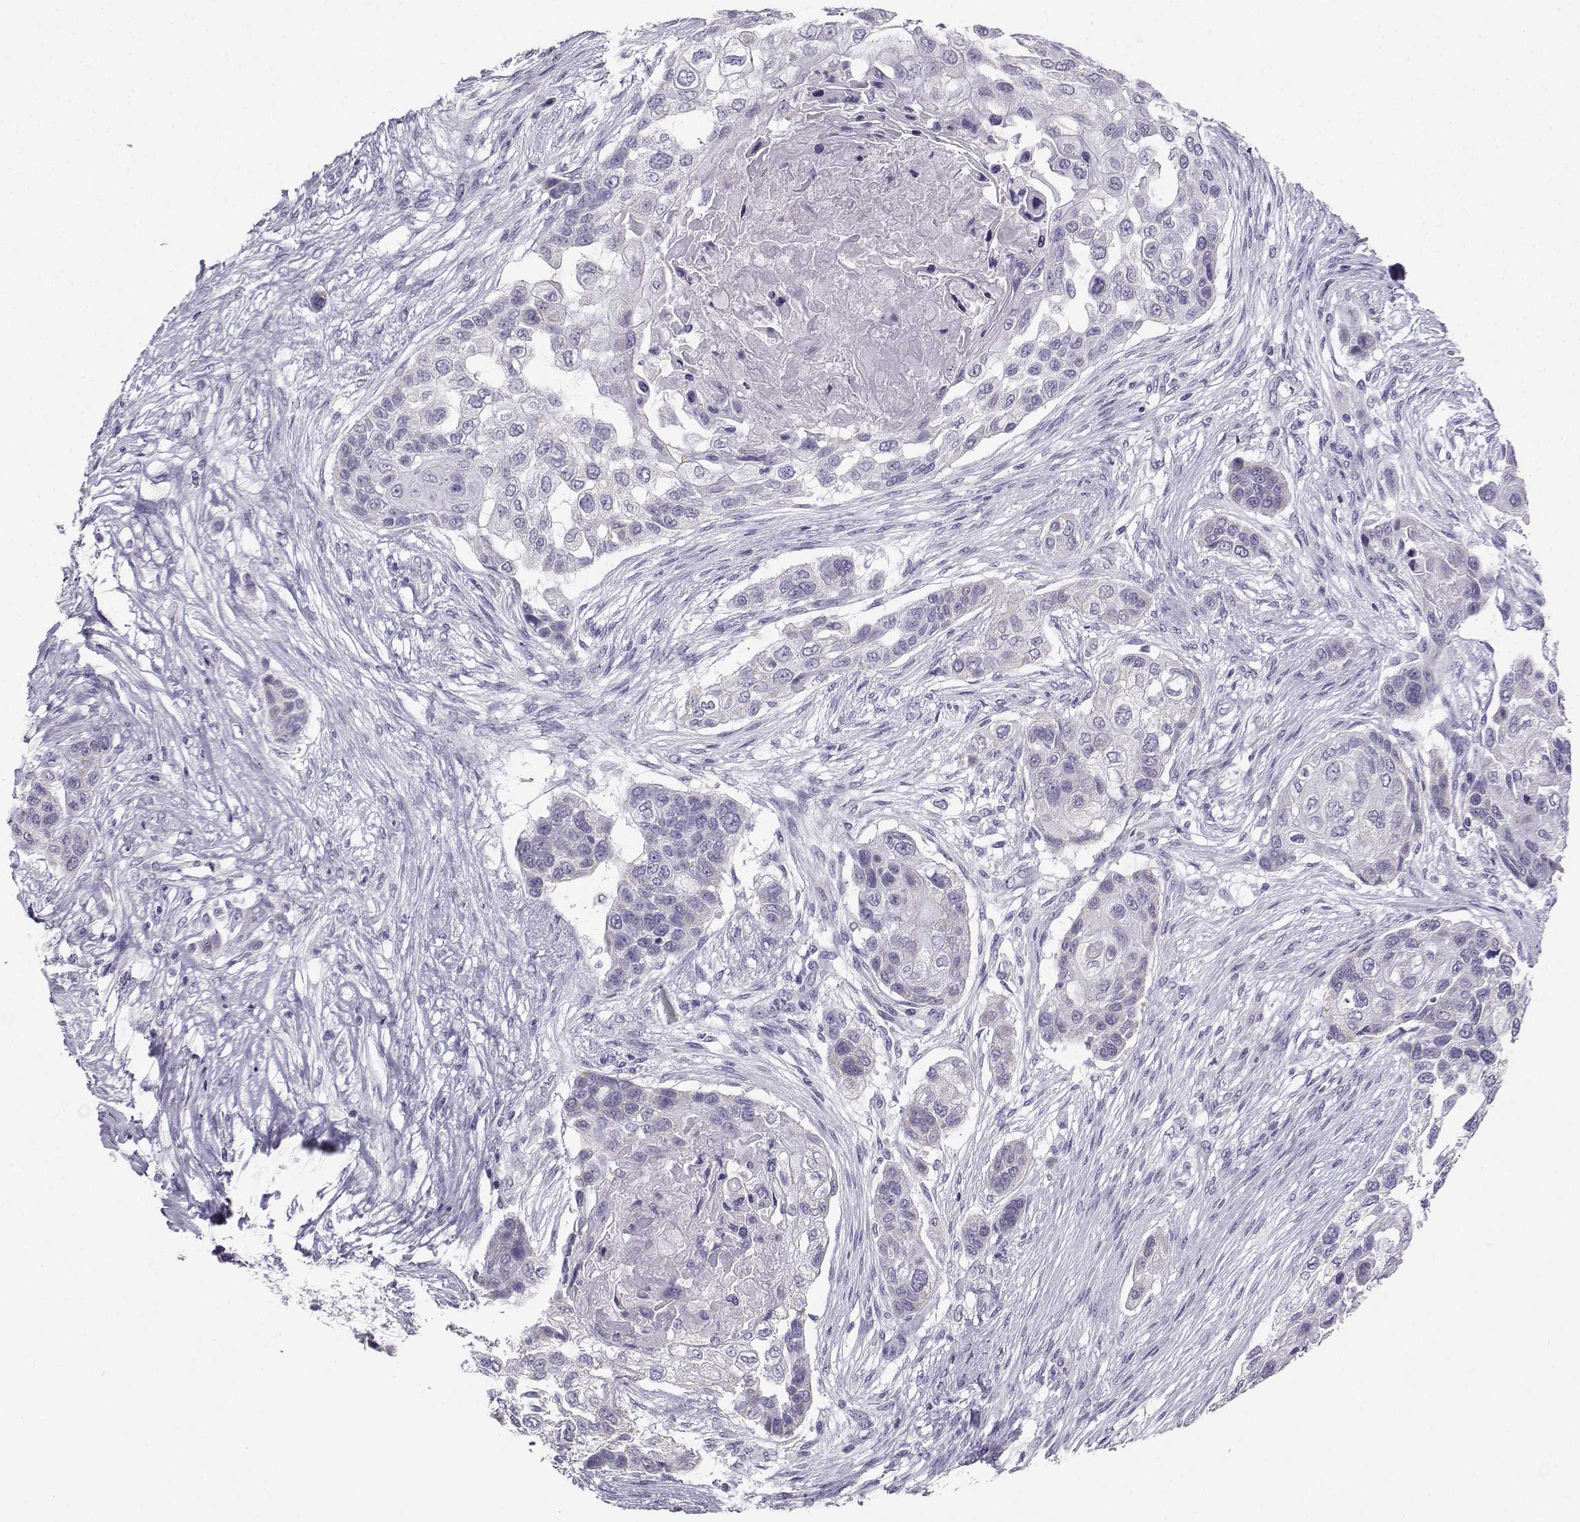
{"staining": {"intensity": "negative", "quantity": "none", "location": "none"}, "tissue": "lung cancer", "cell_type": "Tumor cells", "image_type": "cancer", "snomed": [{"axis": "morphology", "description": "Squamous cell carcinoma, NOS"}, {"axis": "topography", "description": "Lung"}], "caption": "Immunohistochemical staining of lung cancer exhibits no significant expression in tumor cells. (DAB (3,3'-diaminobenzidine) immunohistochemistry, high magnification).", "gene": "AVP", "patient": {"sex": "male", "age": 69}}